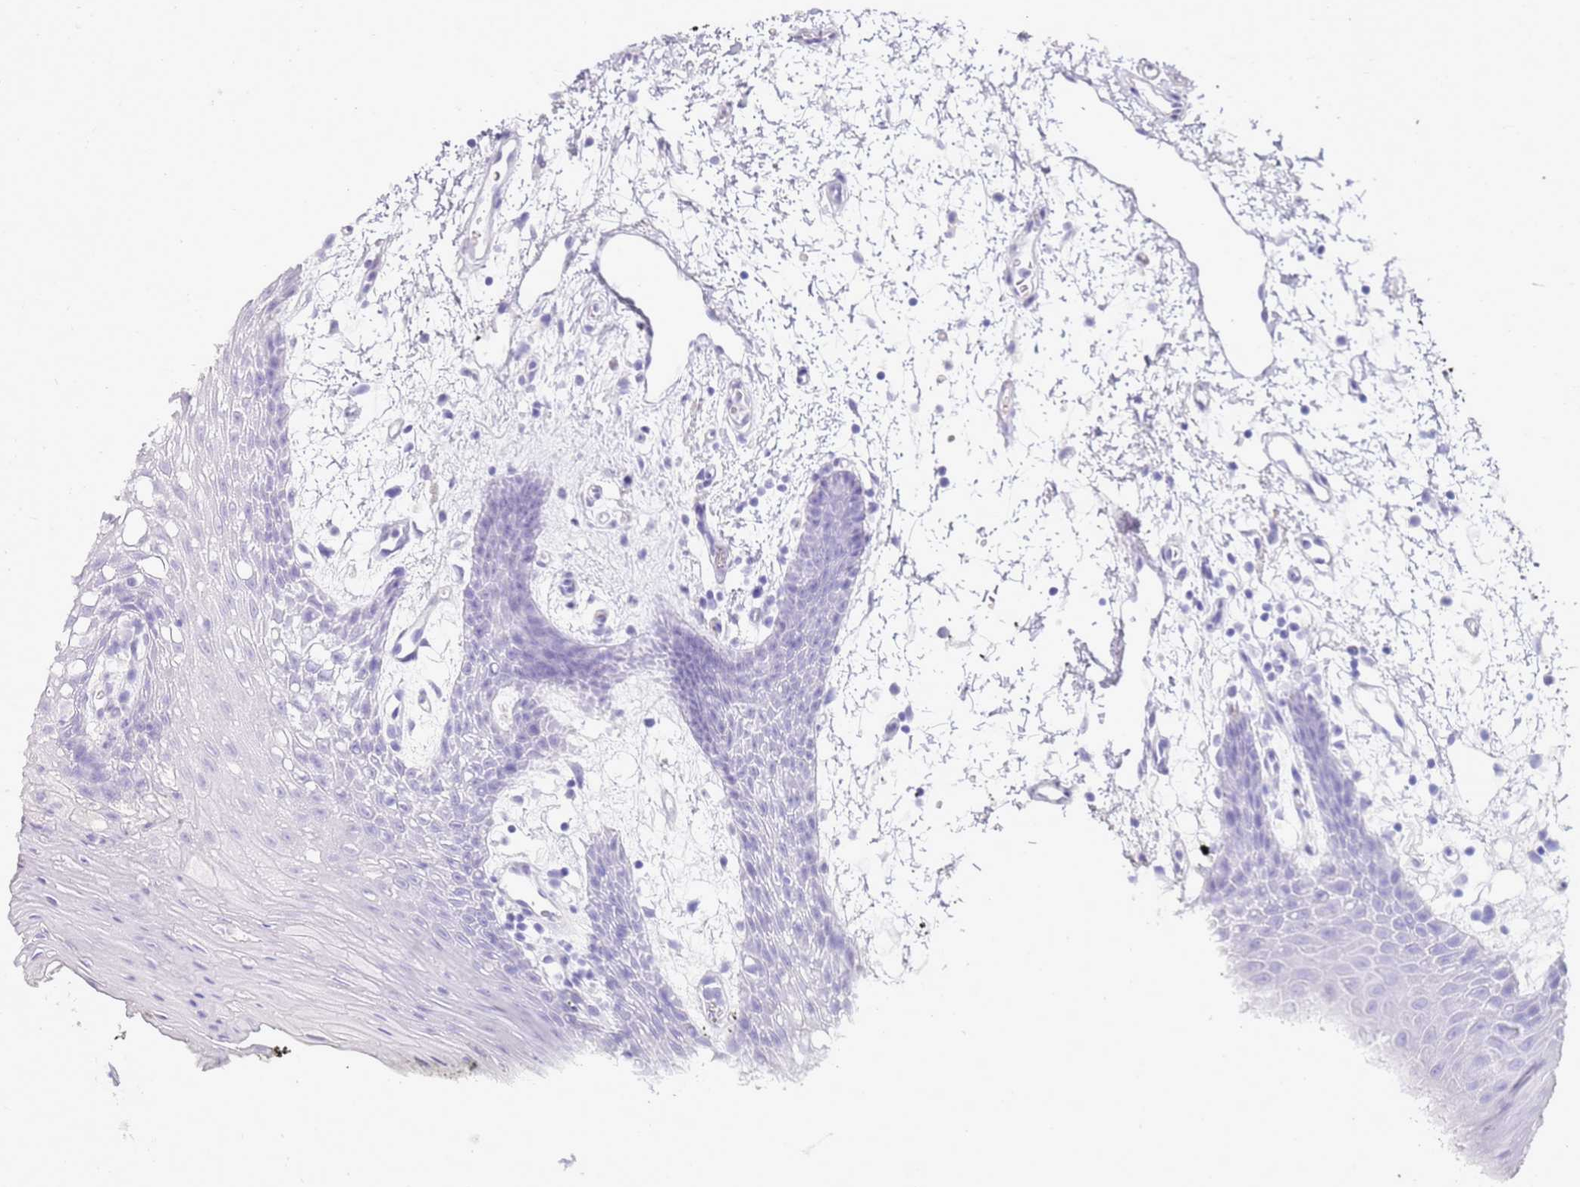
{"staining": {"intensity": "negative", "quantity": "none", "location": "none"}, "tissue": "oral mucosa", "cell_type": "Squamous epithelial cells", "image_type": "normal", "snomed": [{"axis": "morphology", "description": "Normal tissue, NOS"}, {"axis": "topography", "description": "Oral tissue"}, {"axis": "topography", "description": "Tounge, NOS"}], "caption": "This is an immunohistochemistry (IHC) micrograph of benign oral mucosa. There is no staining in squamous epithelial cells.", "gene": "CA8", "patient": {"sex": "female", "age": 59}}